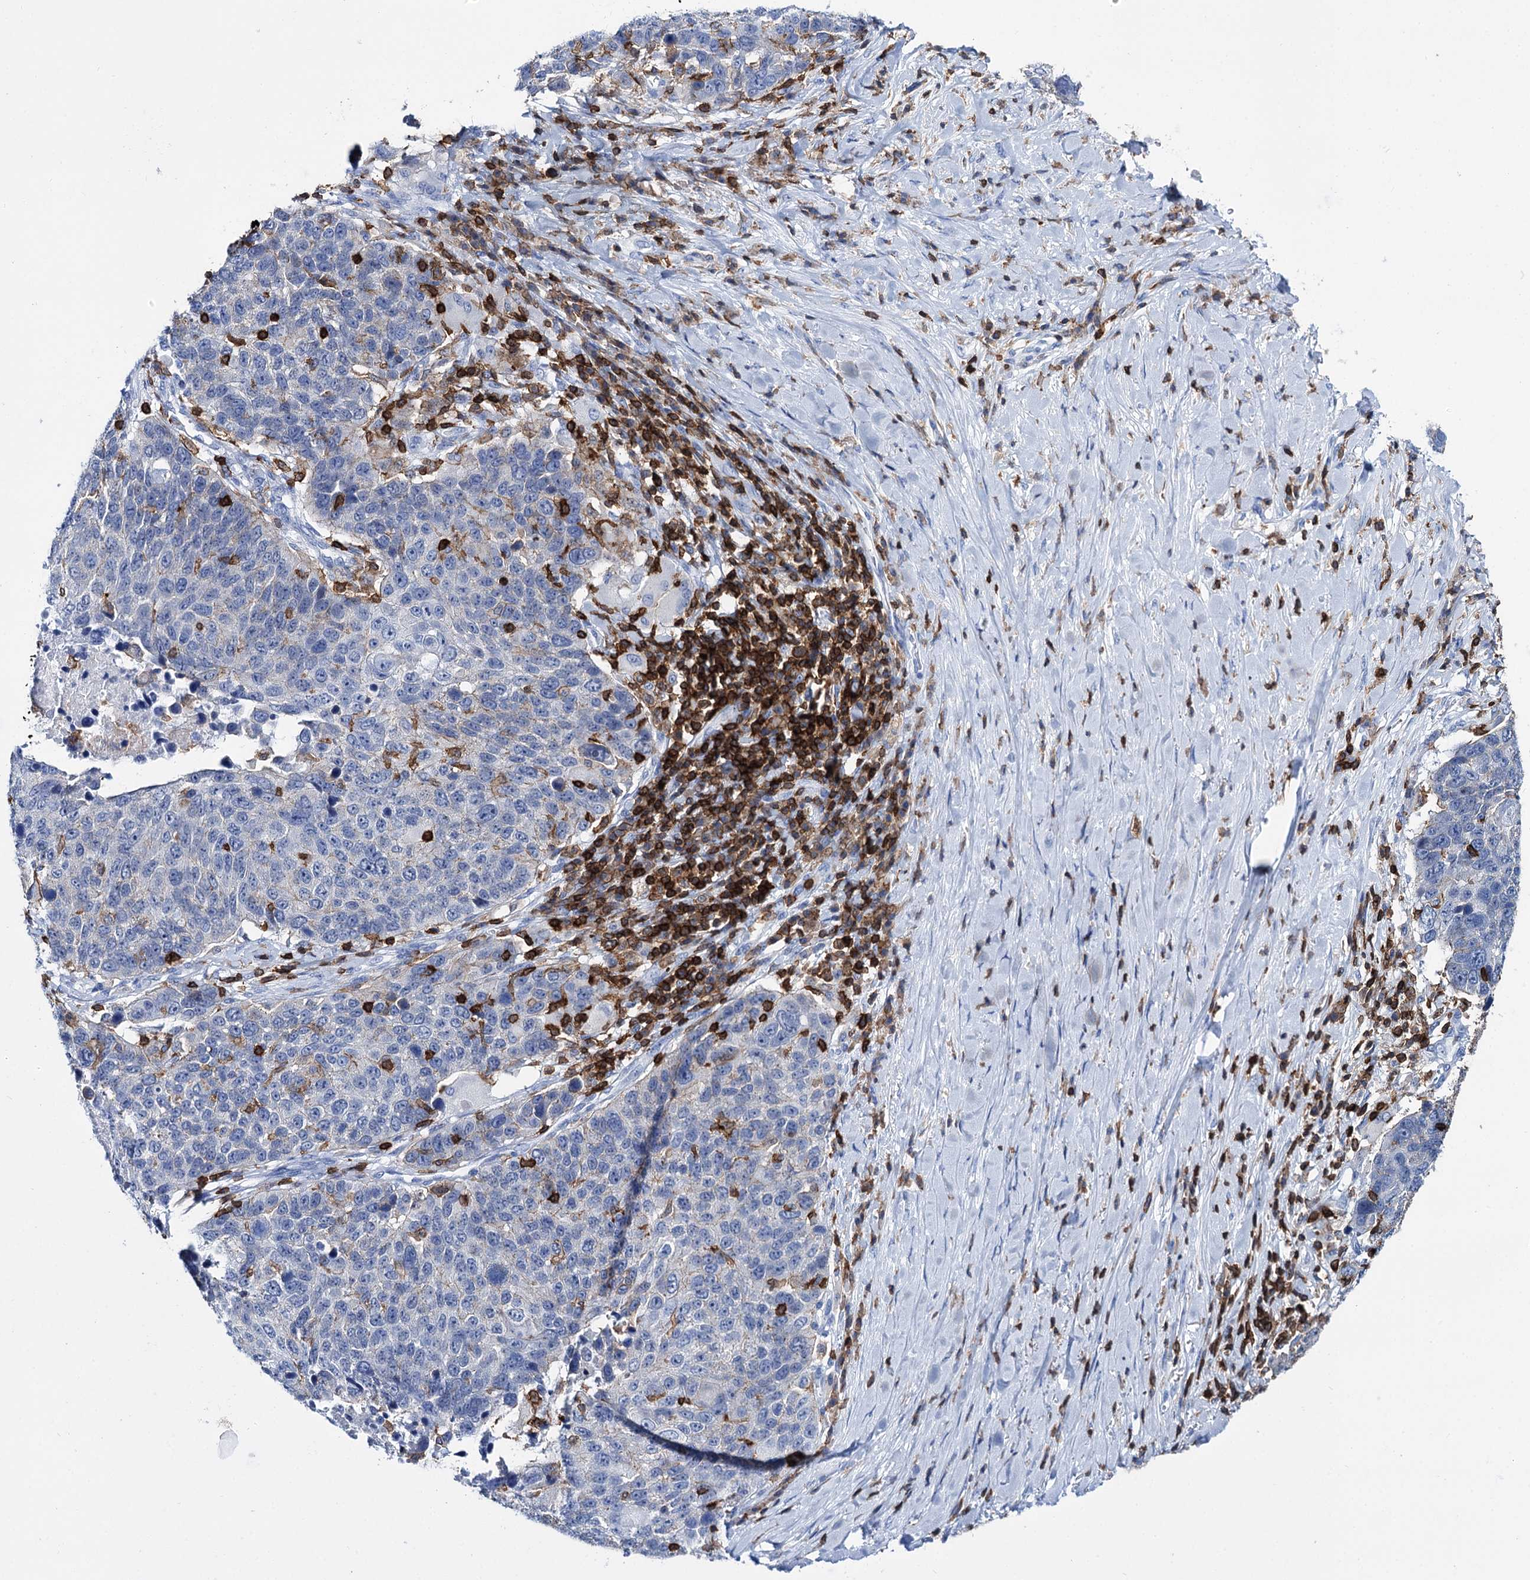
{"staining": {"intensity": "negative", "quantity": "none", "location": "none"}, "tissue": "lung cancer", "cell_type": "Tumor cells", "image_type": "cancer", "snomed": [{"axis": "morphology", "description": "Normal tissue, NOS"}, {"axis": "morphology", "description": "Squamous cell carcinoma, NOS"}, {"axis": "topography", "description": "Lymph node"}, {"axis": "topography", "description": "Lung"}], "caption": "Image shows no significant protein staining in tumor cells of lung cancer. (DAB (3,3'-diaminobenzidine) immunohistochemistry (IHC) with hematoxylin counter stain).", "gene": "DEF6", "patient": {"sex": "male", "age": 66}}